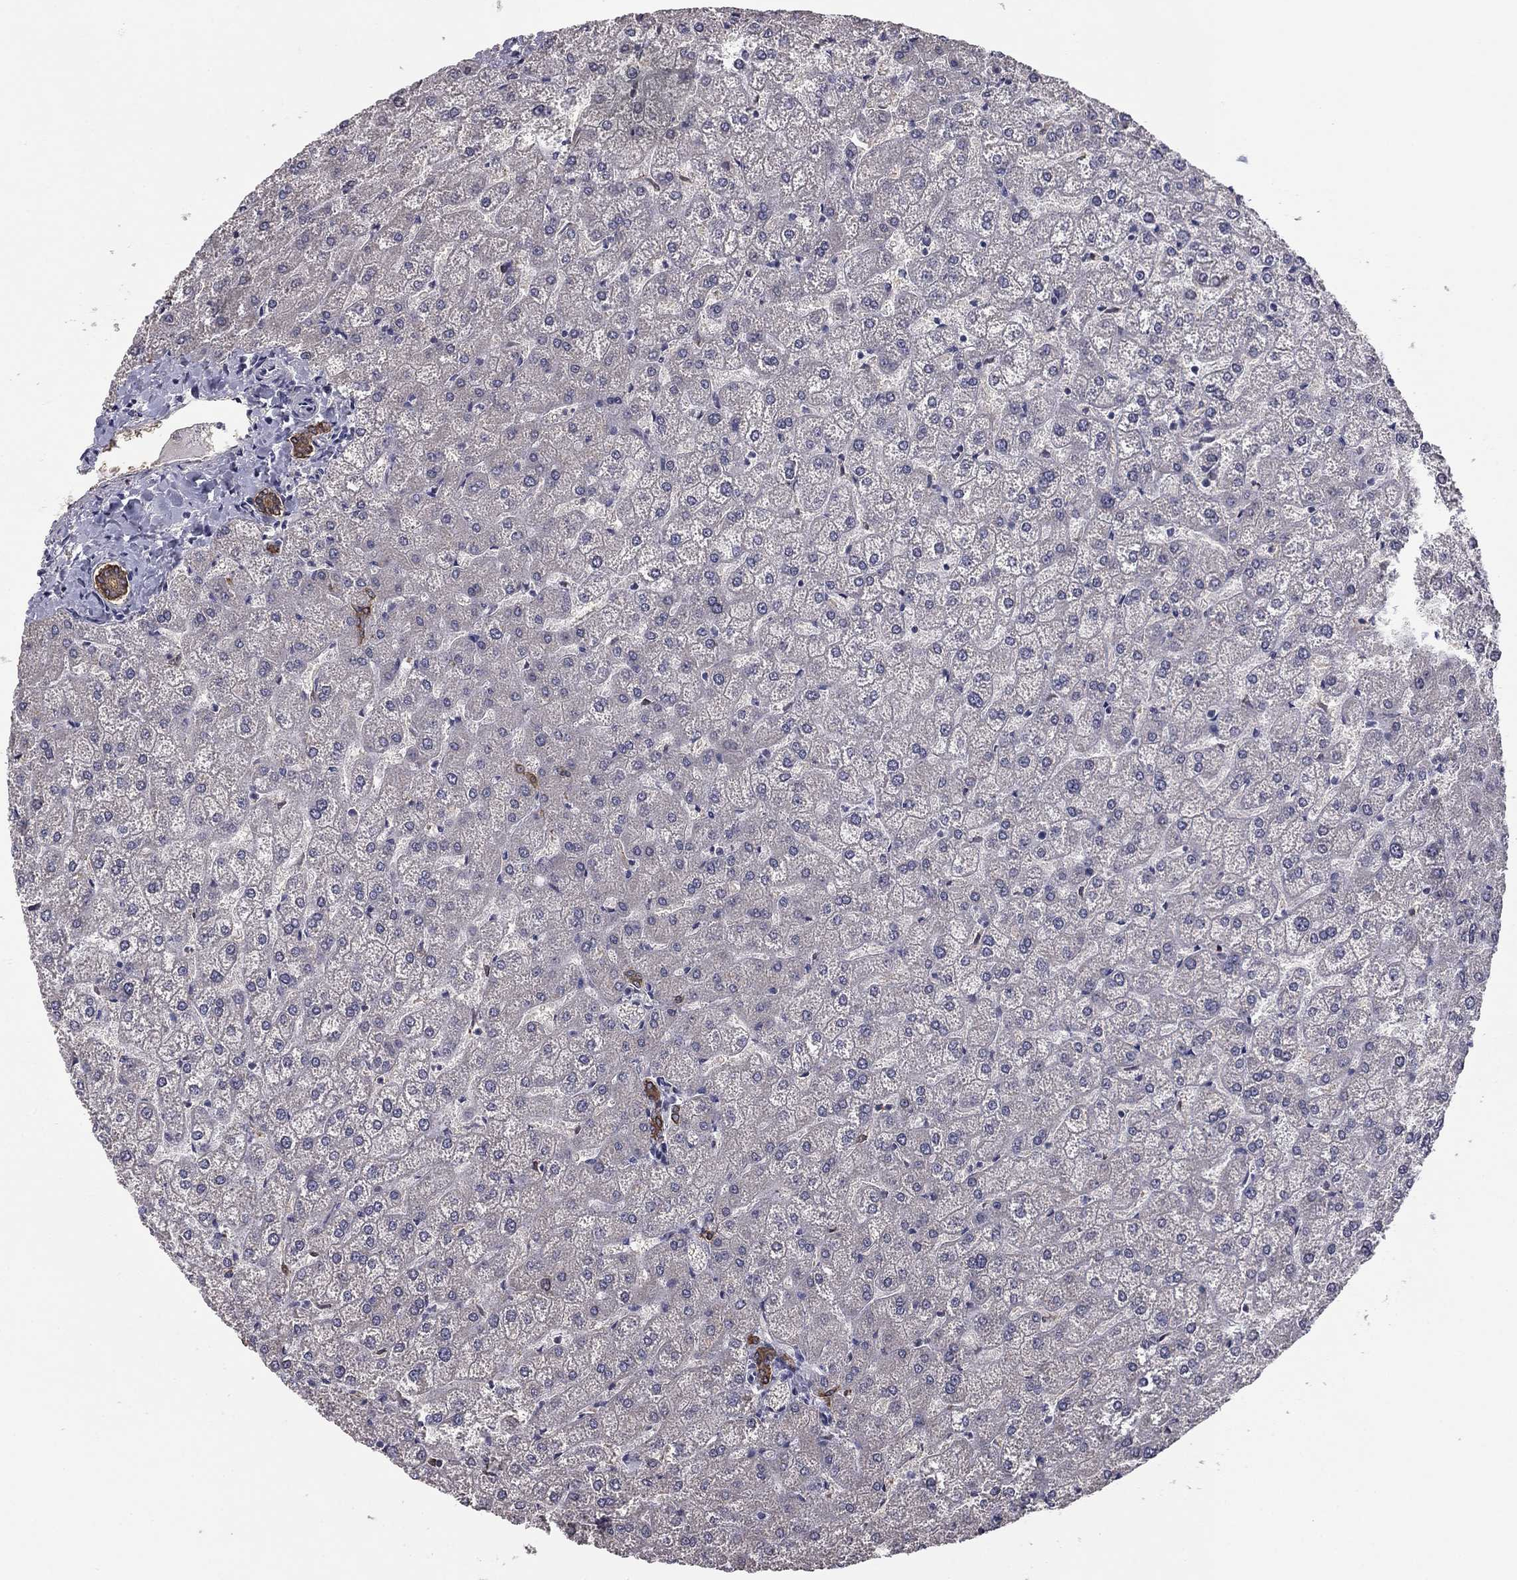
{"staining": {"intensity": "weak", "quantity": ">75%", "location": "cytoplasmic/membranous"}, "tissue": "liver", "cell_type": "Cholangiocytes", "image_type": "normal", "snomed": [{"axis": "morphology", "description": "Normal tissue, NOS"}, {"axis": "topography", "description": "Liver"}], "caption": "Immunohistochemical staining of normal human liver reveals low levels of weak cytoplasmic/membranous staining in approximately >75% of cholangiocytes.", "gene": "HSPB2", "patient": {"sex": "female", "age": 32}}